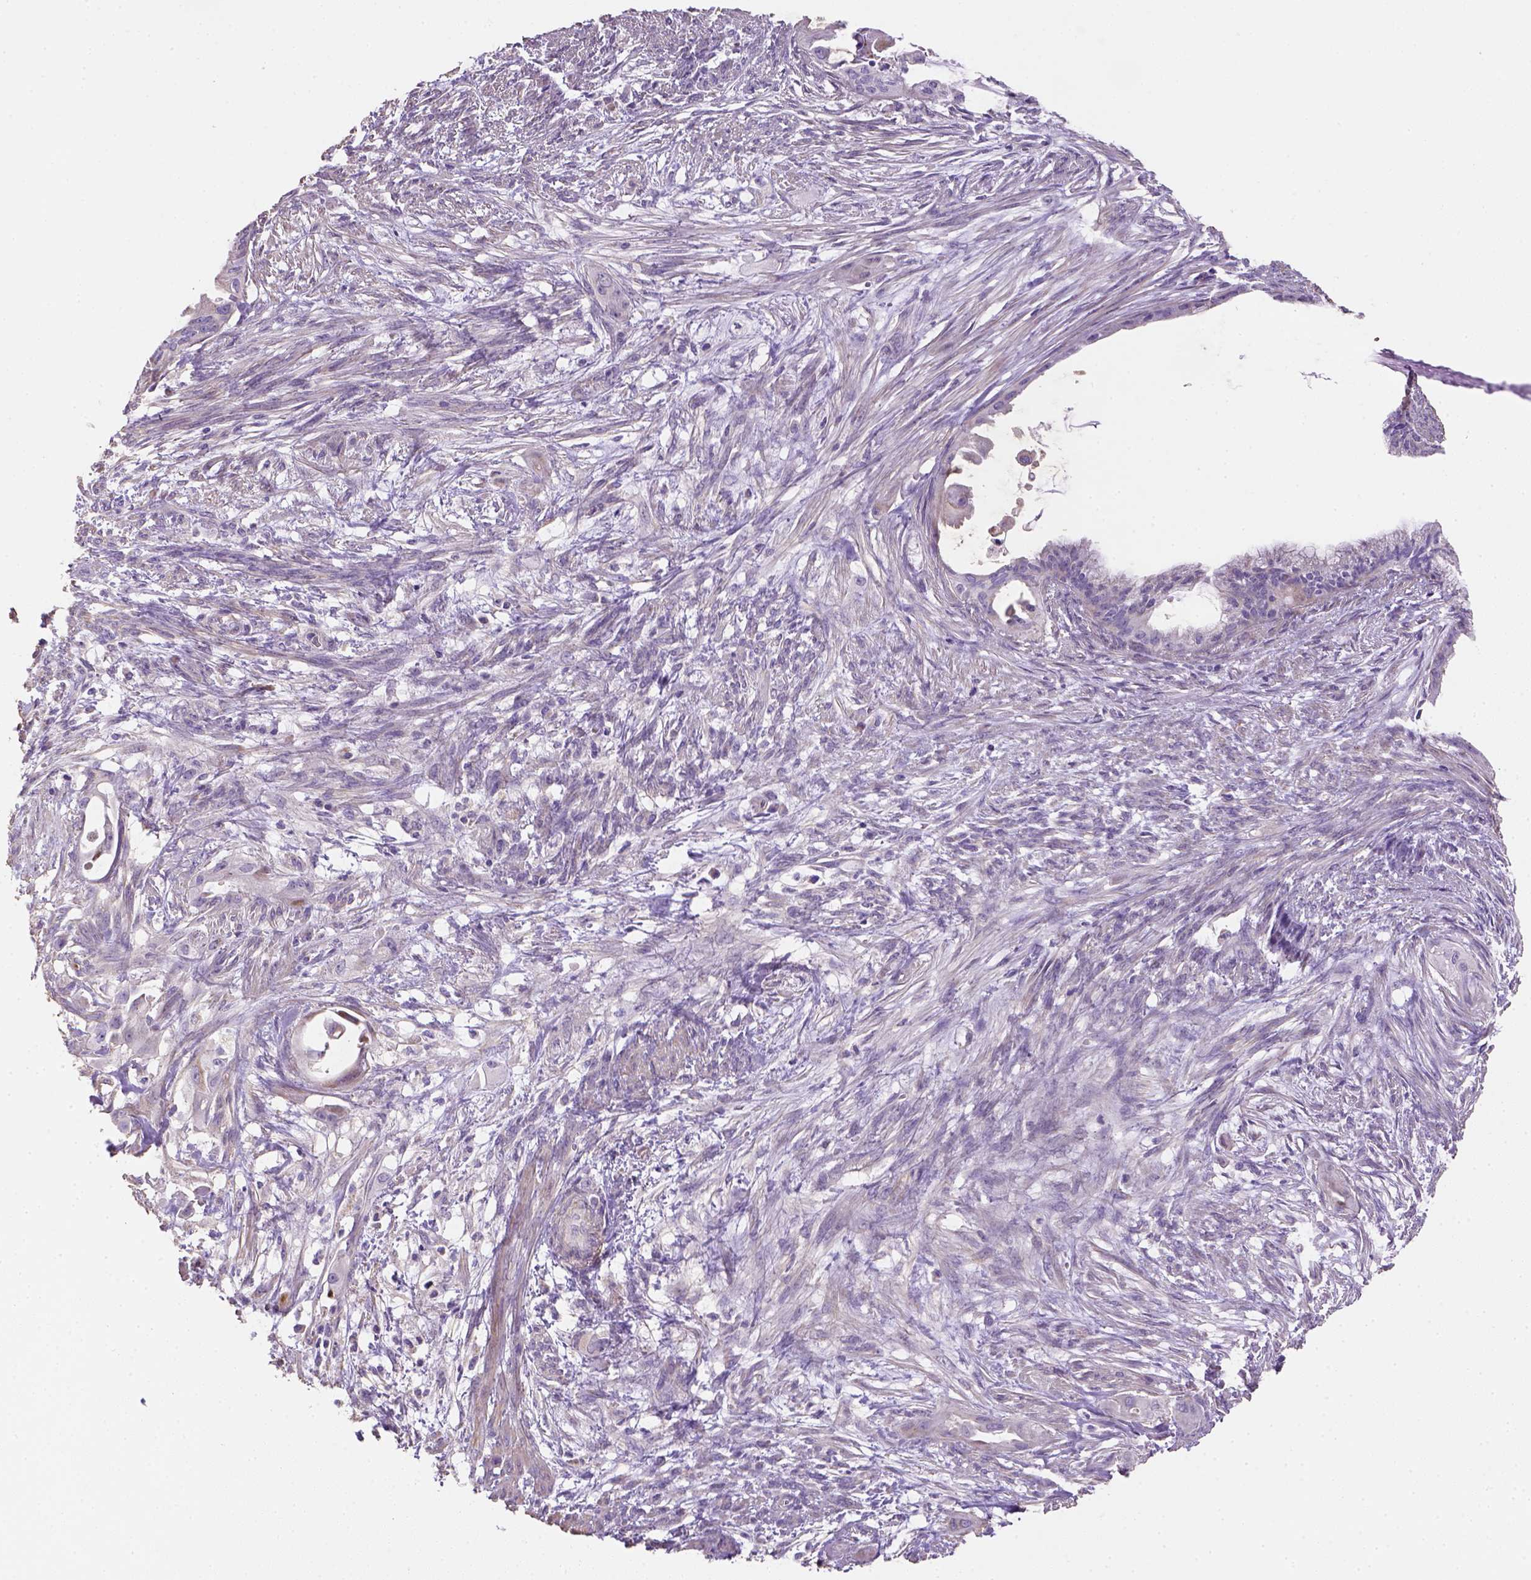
{"staining": {"intensity": "negative", "quantity": "none", "location": "none"}, "tissue": "endometrial cancer", "cell_type": "Tumor cells", "image_type": "cancer", "snomed": [{"axis": "morphology", "description": "Adenocarcinoma, NOS"}, {"axis": "topography", "description": "Endometrium"}], "caption": "Image shows no significant protein positivity in tumor cells of endometrial cancer (adenocarcinoma).", "gene": "HTRA1", "patient": {"sex": "female", "age": 86}}